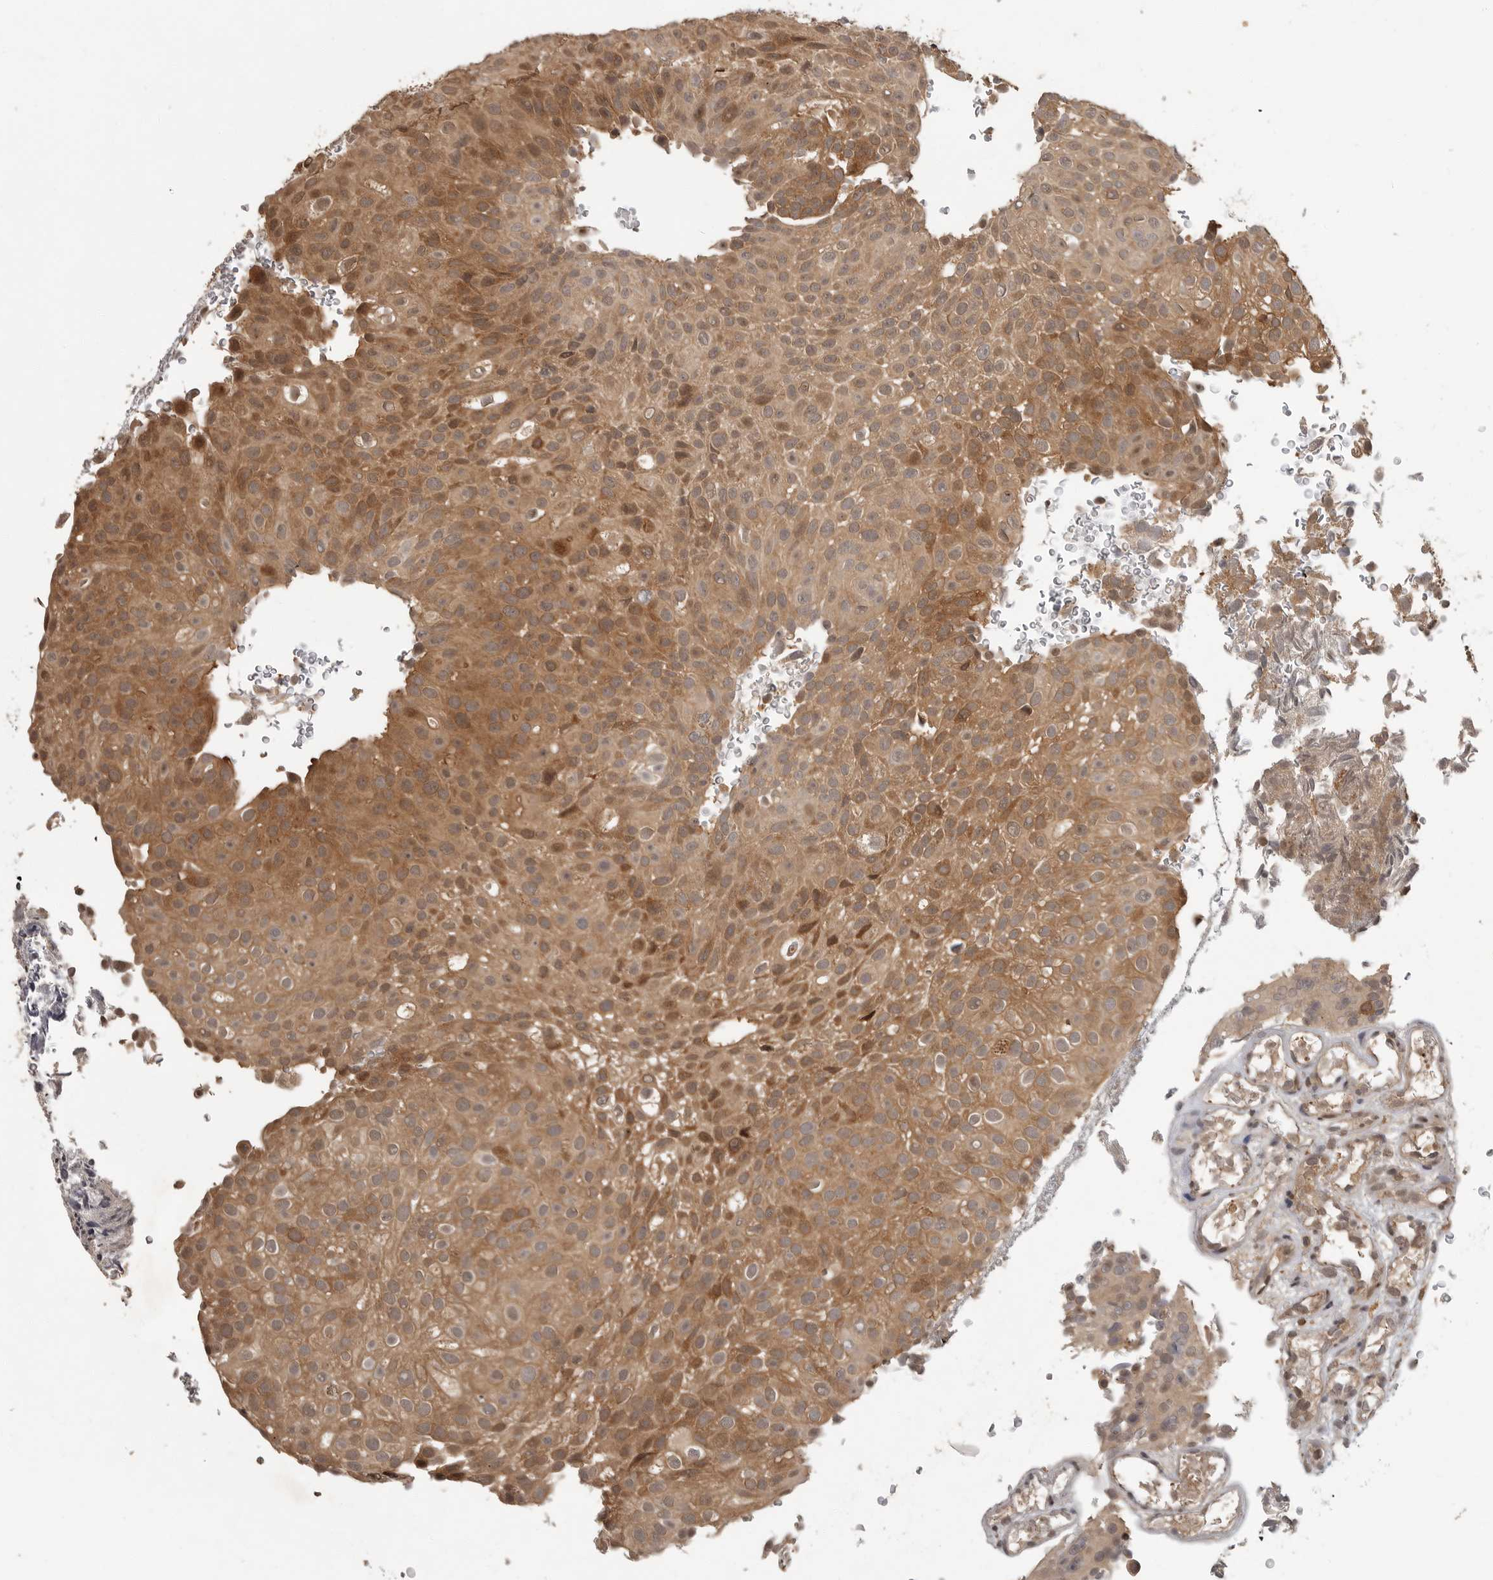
{"staining": {"intensity": "moderate", "quantity": ">75%", "location": "cytoplasmic/membranous"}, "tissue": "urothelial cancer", "cell_type": "Tumor cells", "image_type": "cancer", "snomed": [{"axis": "morphology", "description": "Urothelial carcinoma, Low grade"}, {"axis": "topography", "description": "Urinary bladder"}], "caption": "A medium amount of moderate cytoplasmic/membranous expression is present in about >75% of tumor cells in urothelial carcinoma (low-grade) tissue.", "gene": "OSBPL9", "patient": {"sex": "male", "age": 78}}